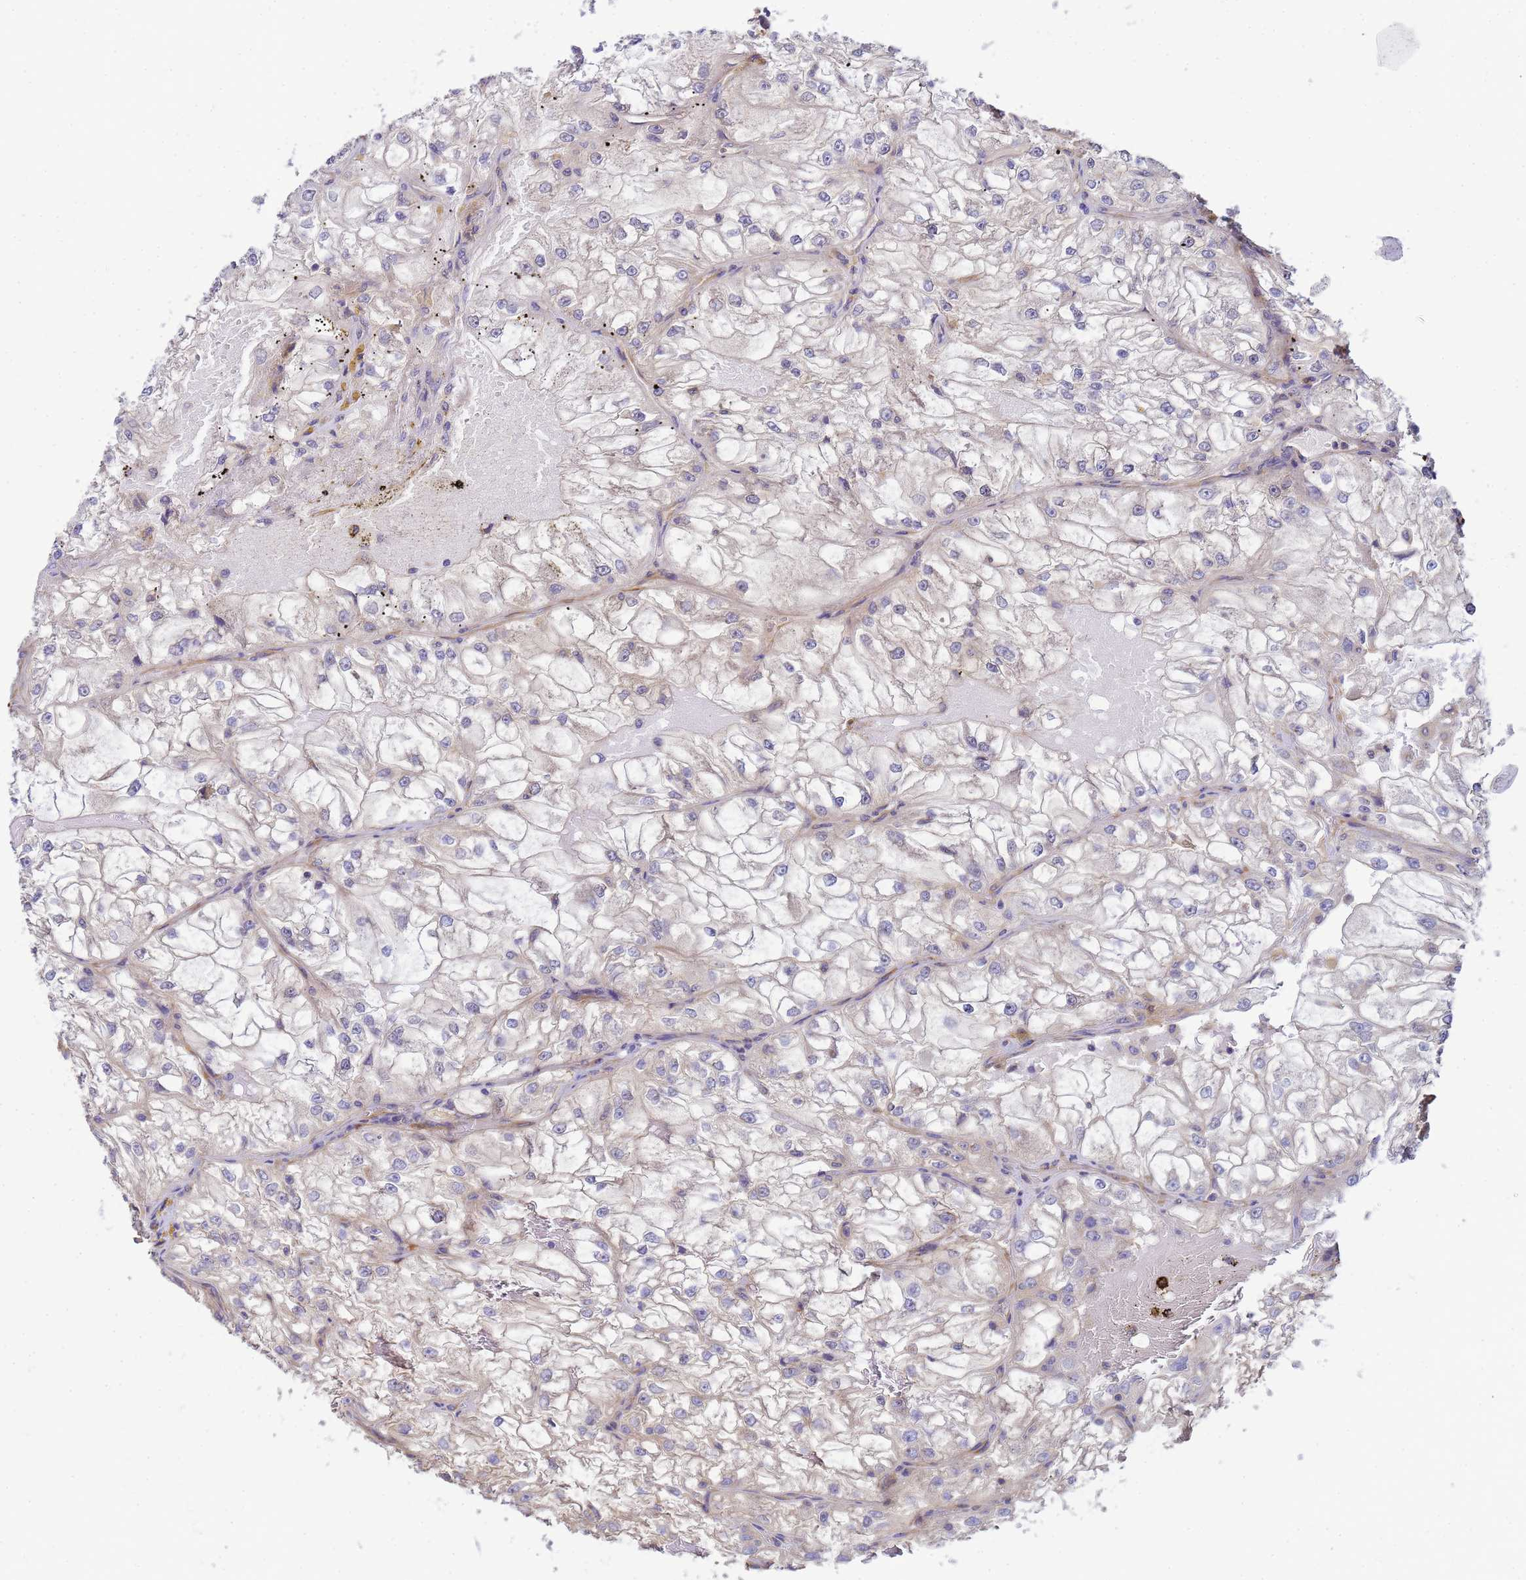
{"staining": {"intensity": "negative", "quantity": "none", "location": "none"}, "tissue": "renal cancer", "cell_type": "Tumor cells", "image_type": "cancer", "snomed": [{"axis": "morphology", "description": "Adenocarcinoma, NOS"}, {"axis": "topography", "description": "Kidney"}], "caption": "Immunohistochemistry photomicrograph of neoplastic tissue: human renal cancer (adenocarcinoma) stained with DAB shows no significant protein expression in tumor cells.", "gene": "MYL12A", "patient": {"sex": "female", "age": 72}}